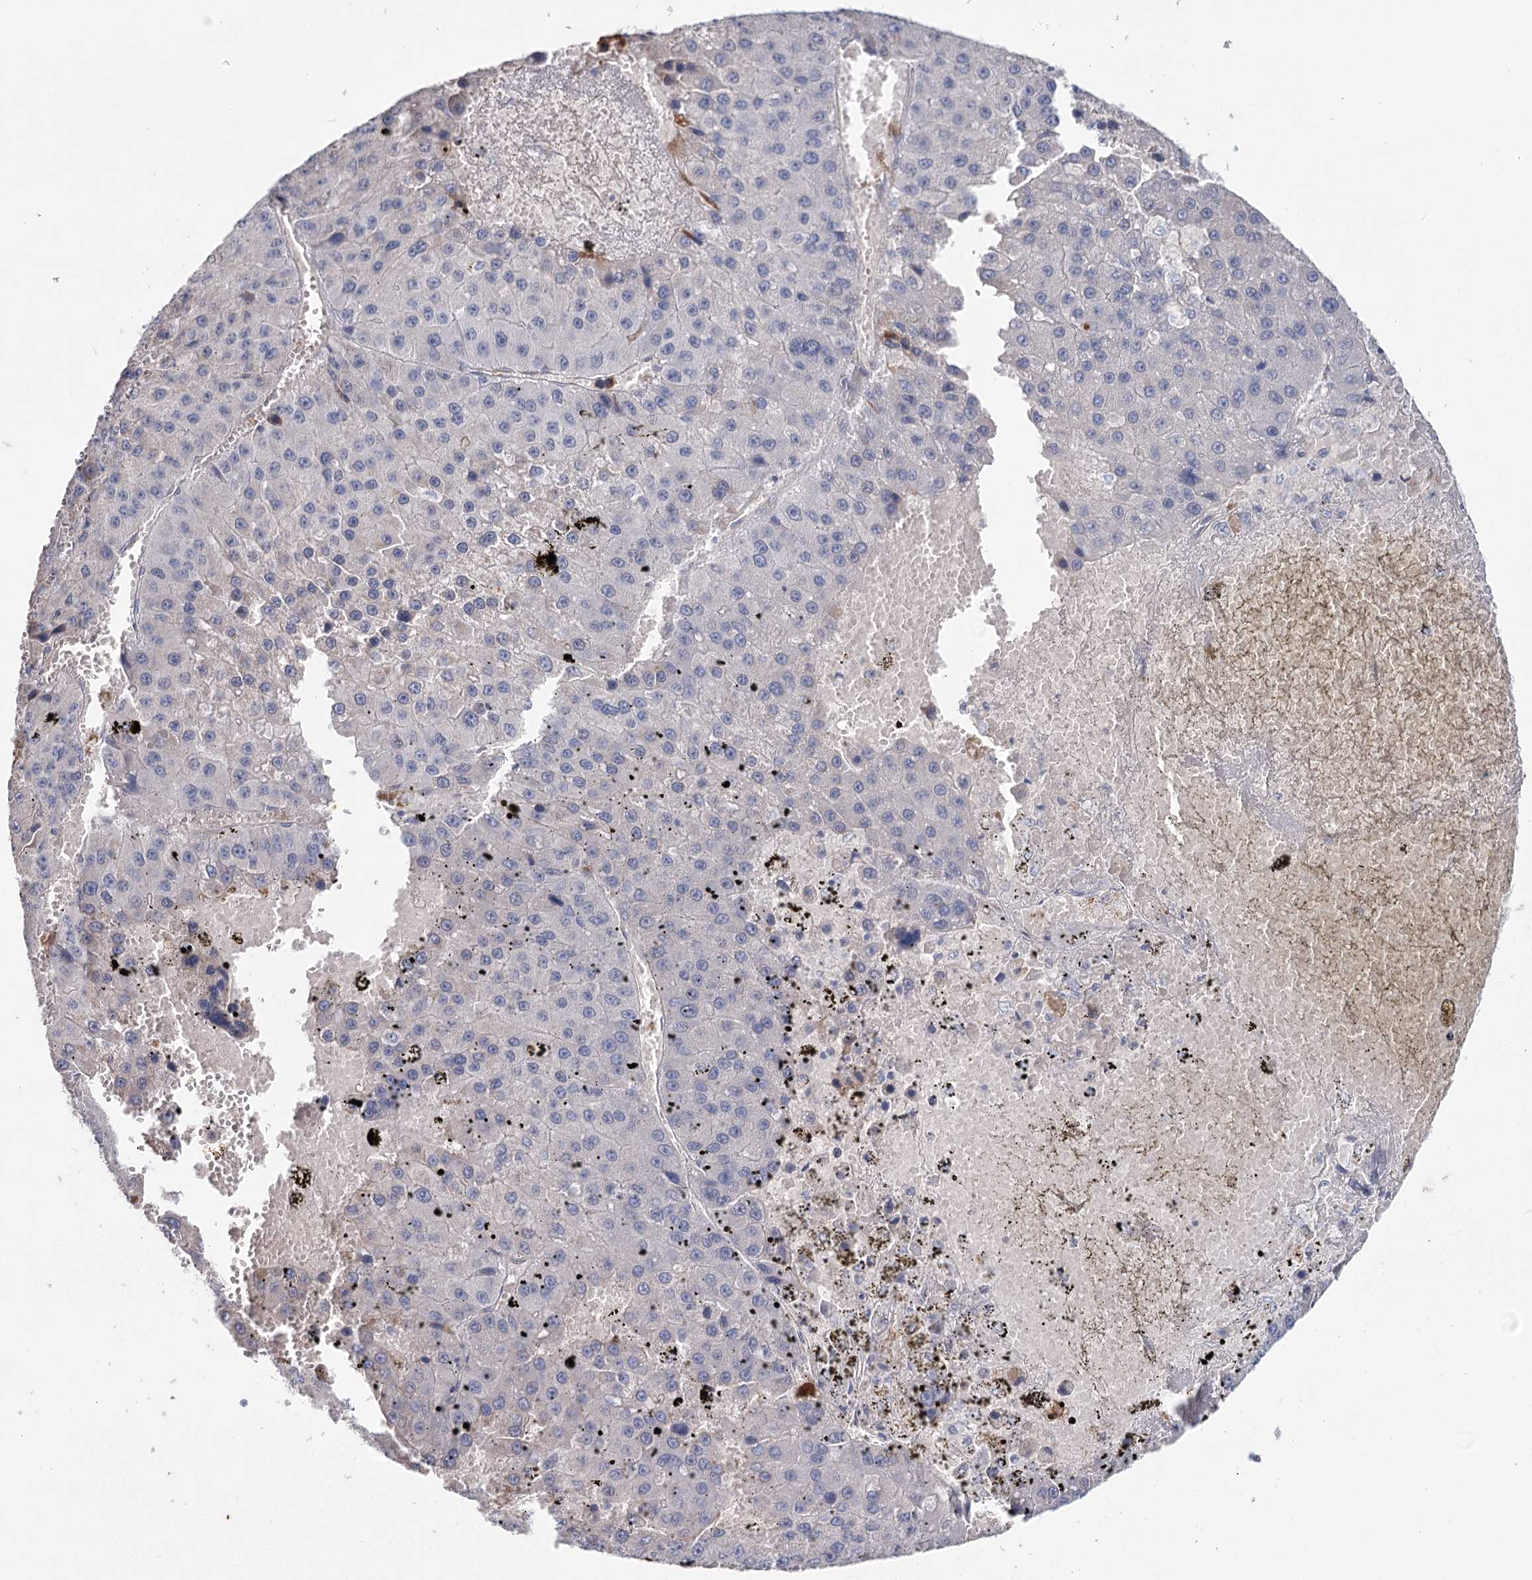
{"staining": {"intensity": "negative", "quantity": "none", "location": "none"}, "tissue": "liver cancer", "cell_type": "Tumor cells", "image_type": "cancer", "snomed": [{"axis": "morphology", "description": "Carcinoma, Hepatocellular, NOS"}, {"axis": "topography", "description": "Liver"}], "caption": "High power microscopy micrograph of an immunohistochemistry image of hepatocellular carcinoma (liver), revealing no significant expression in tumor cells.", "gene": "ARHGAP44", "patient": {"sex": "female", "age": 73}}